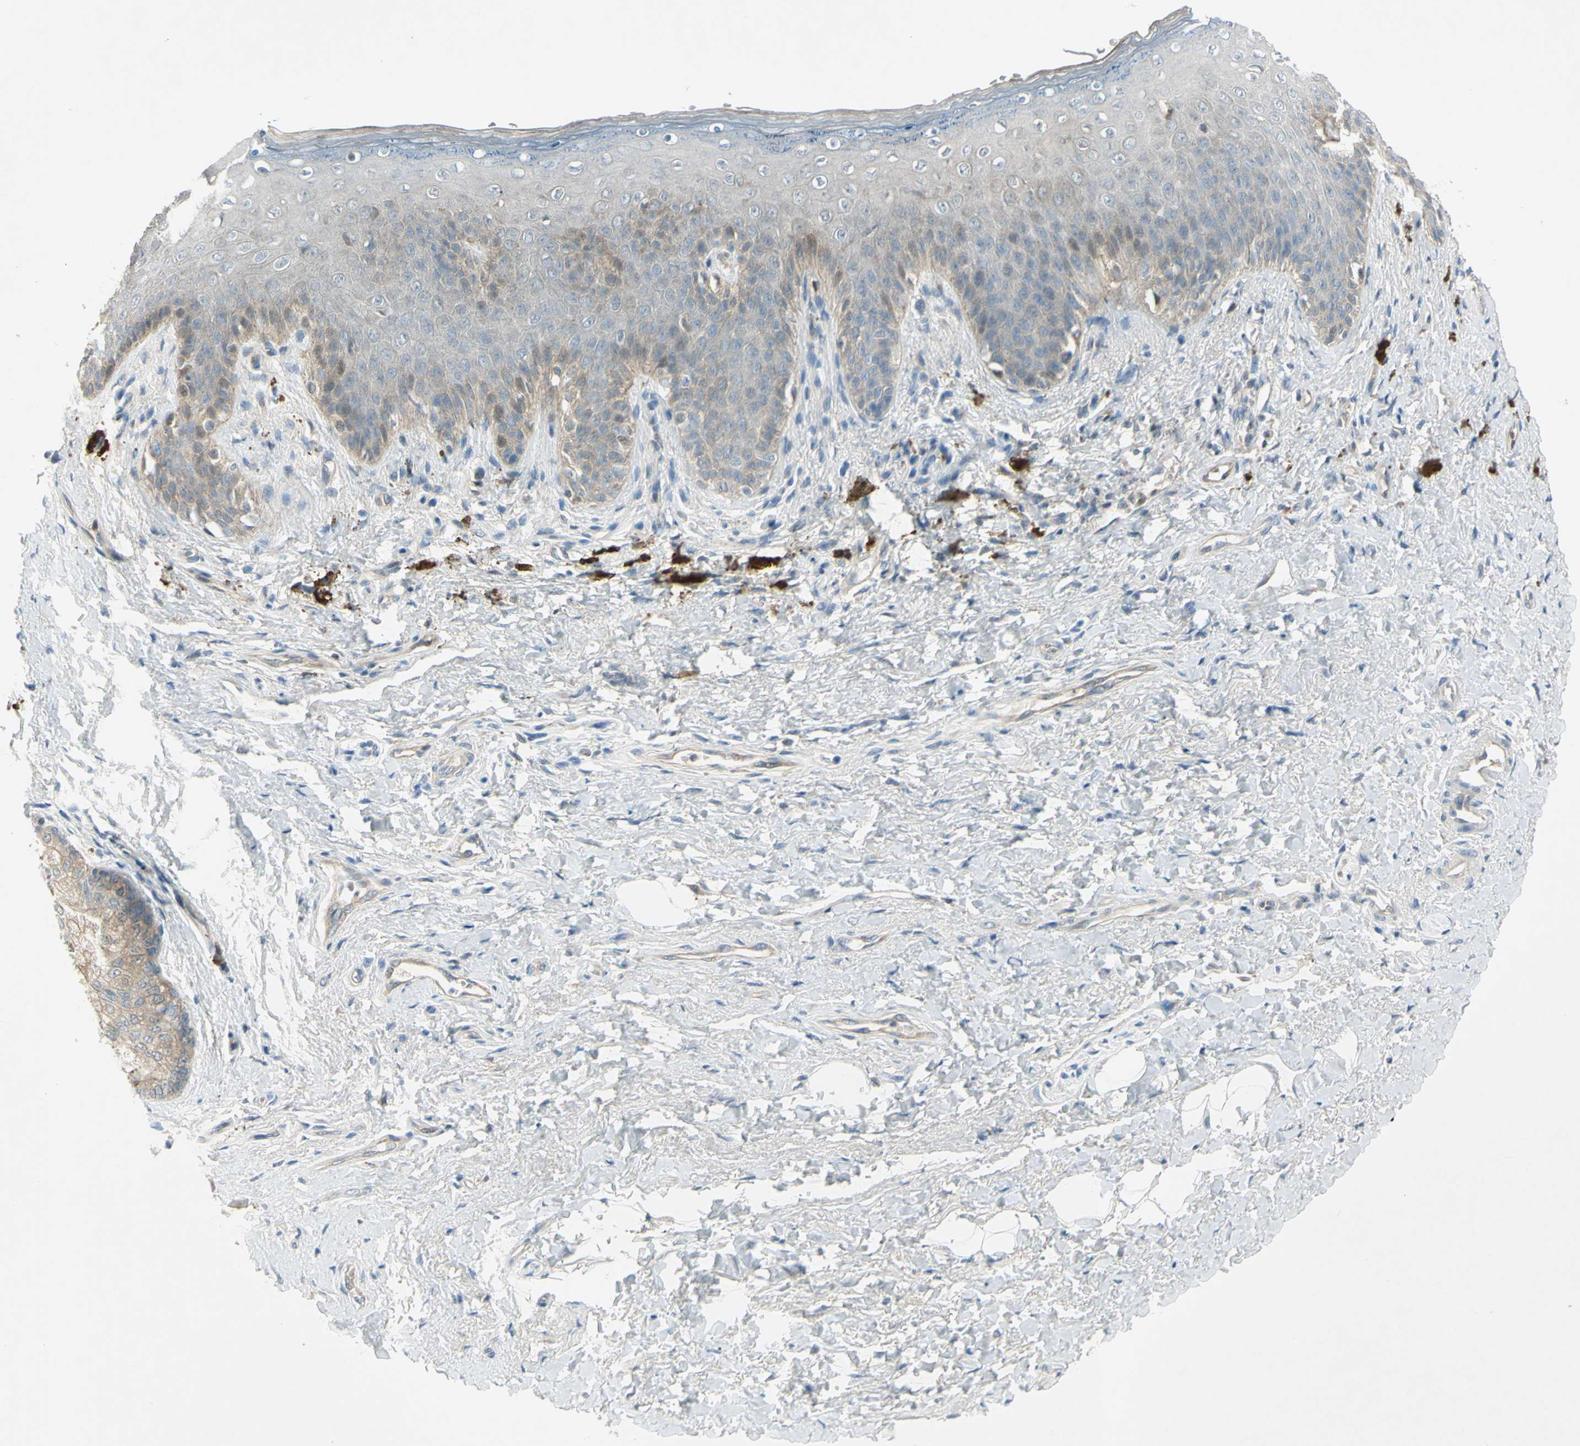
{"staining": {"intensity": "weak", "quantity": "25%-75%", "location": "cytoplasmic/membranous"}, "tissue": "skin", "cell_type": "Epidermal cells", "image_type": "normal", "snomed": [{"axis": "morphology", "description": "Normal tissue, NOS"}, {"axis": "topography", "description": "Anal"}], "caption": "Protein analysis of normal skin shows weak cytoplasmic/membranous staining in about 25%-75% of epidermal cells.", "gene": "C1orf159", "patient": {"sex": "female", "age": 46}}